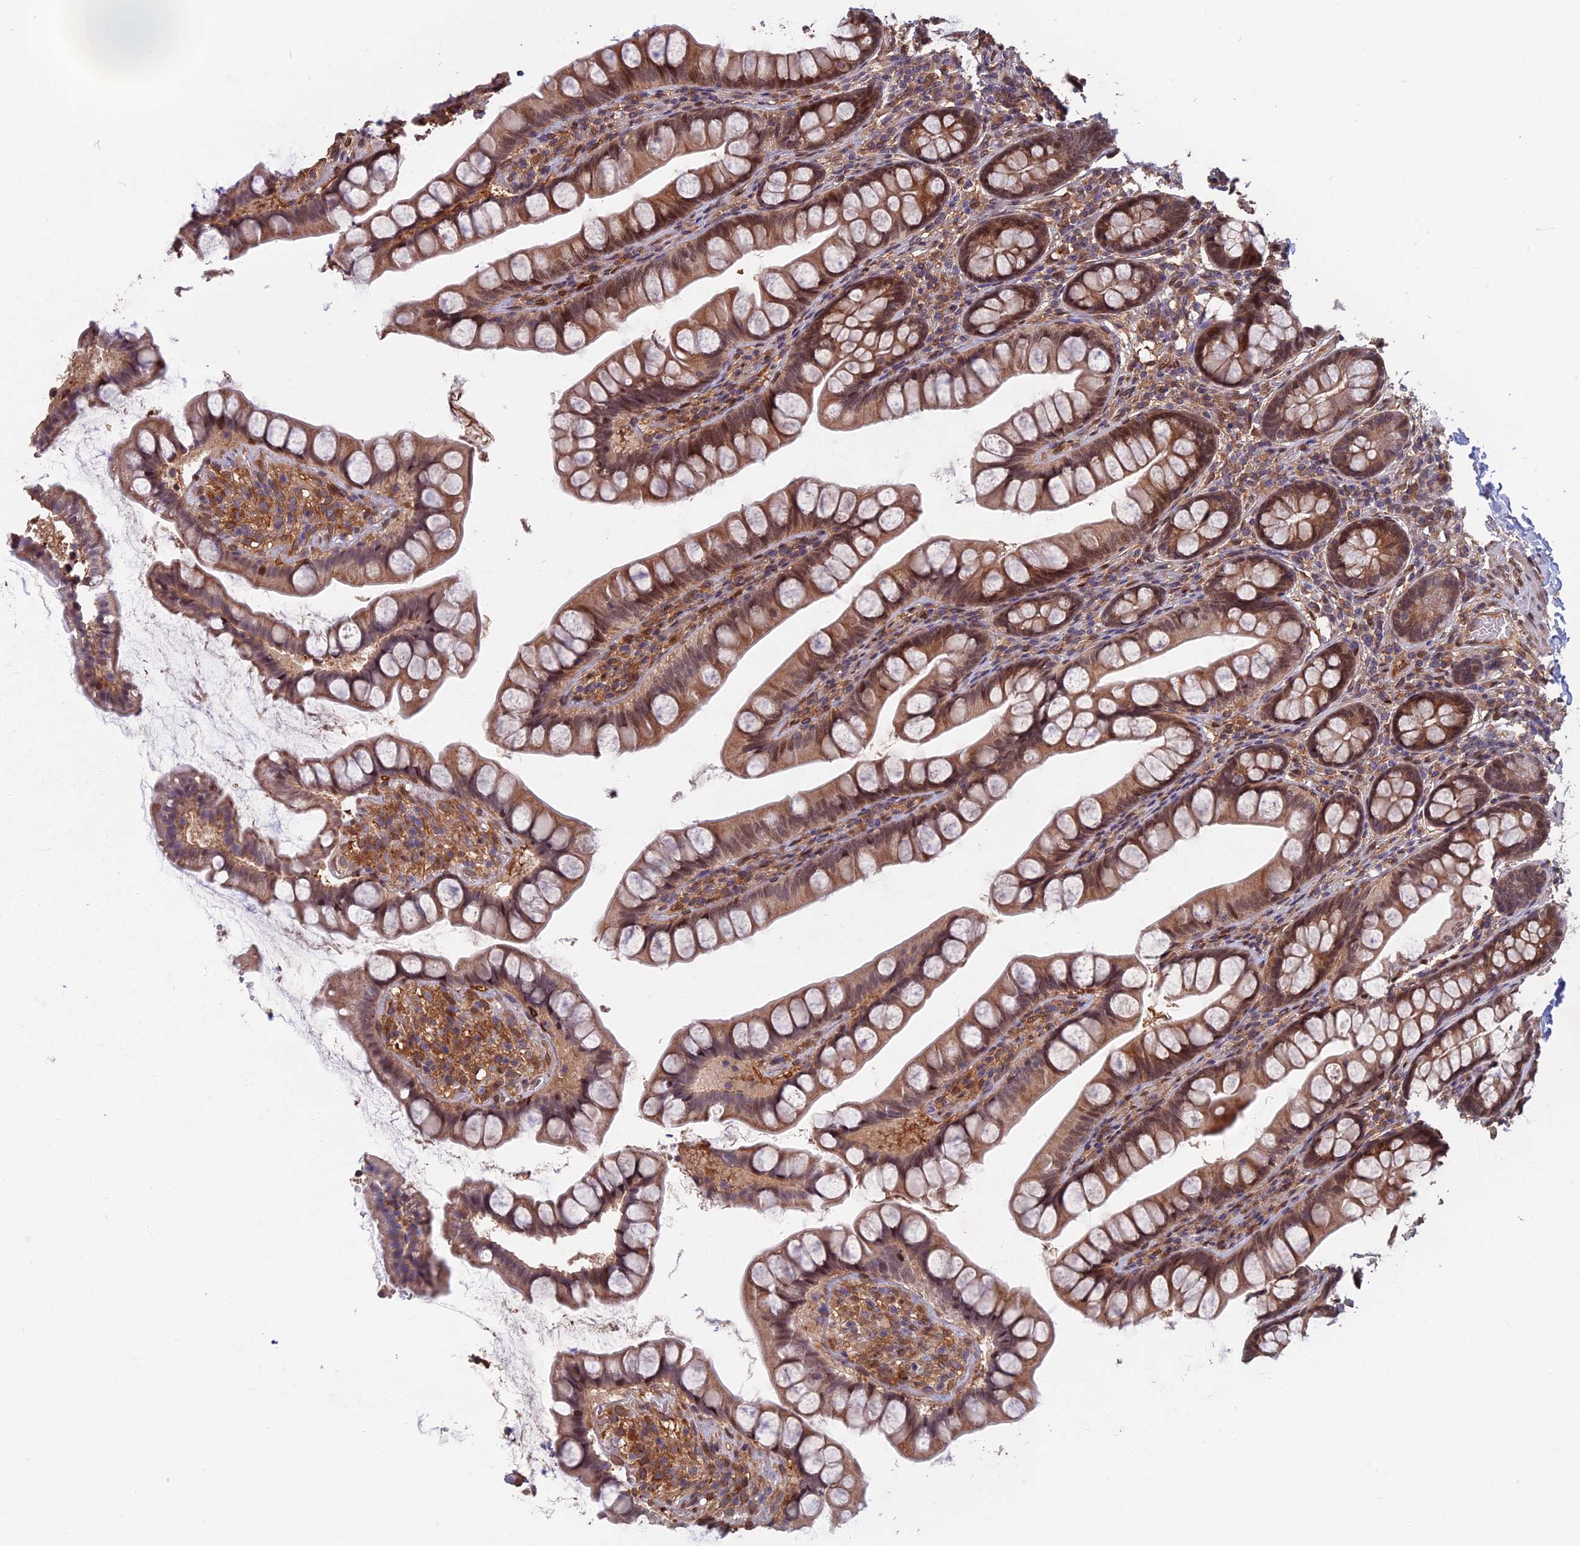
{"staining": {"intensity": "moderate", "quantity": ">75%", "location": "cytoplasmic/membranous,nuclear"}, "tissue": "small intestine", "cell_type": "Glandular cells", "image_type": "normal", "snomed": [{"axis": "morphology", "description": "Normal tissue, NOS"}, {"axis": "topography", "description": "Small intestine"}], "caption": "Protein expression analysis of benign human small intestine reveals moderate cytoplasmic/membranous,nuclear expression in about >75% of glandular cells. The protein of interest is shown in brown color, while the nuclei are stained blue.", "gene": "SPG11", "patient": {"sex": "male", "age": 70}}